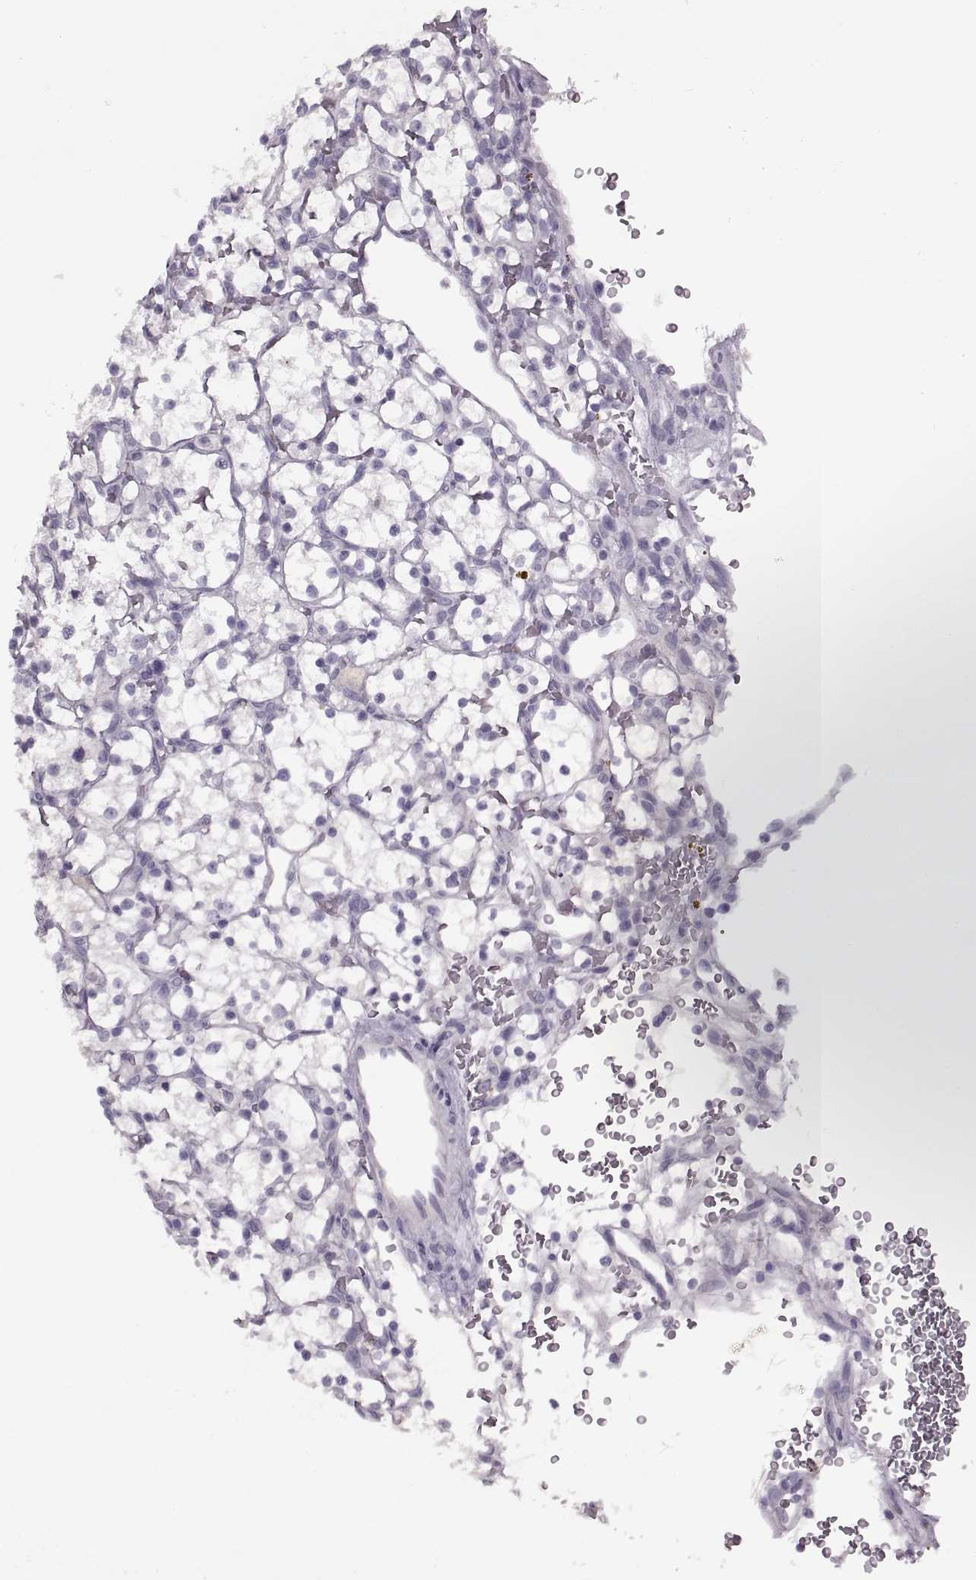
{"staining": {"intensity": "negative", "quantity": "none", "location": "none"}, "tissue": "renal cancer", "cell_type": "Tumor cells", "image_type": "cancer", "snomed": [{"axis": "morphology", "description": "Adenocarcinoma, NOS"}, {"axis": "topography", "description": "Kidney"}], "caption": "Tumor cells are negative for brown protein staining in renal cancer (adenocarcinoma).", "gene": "RSPH6A", "patient": {"sex": "female", "age": 64}}